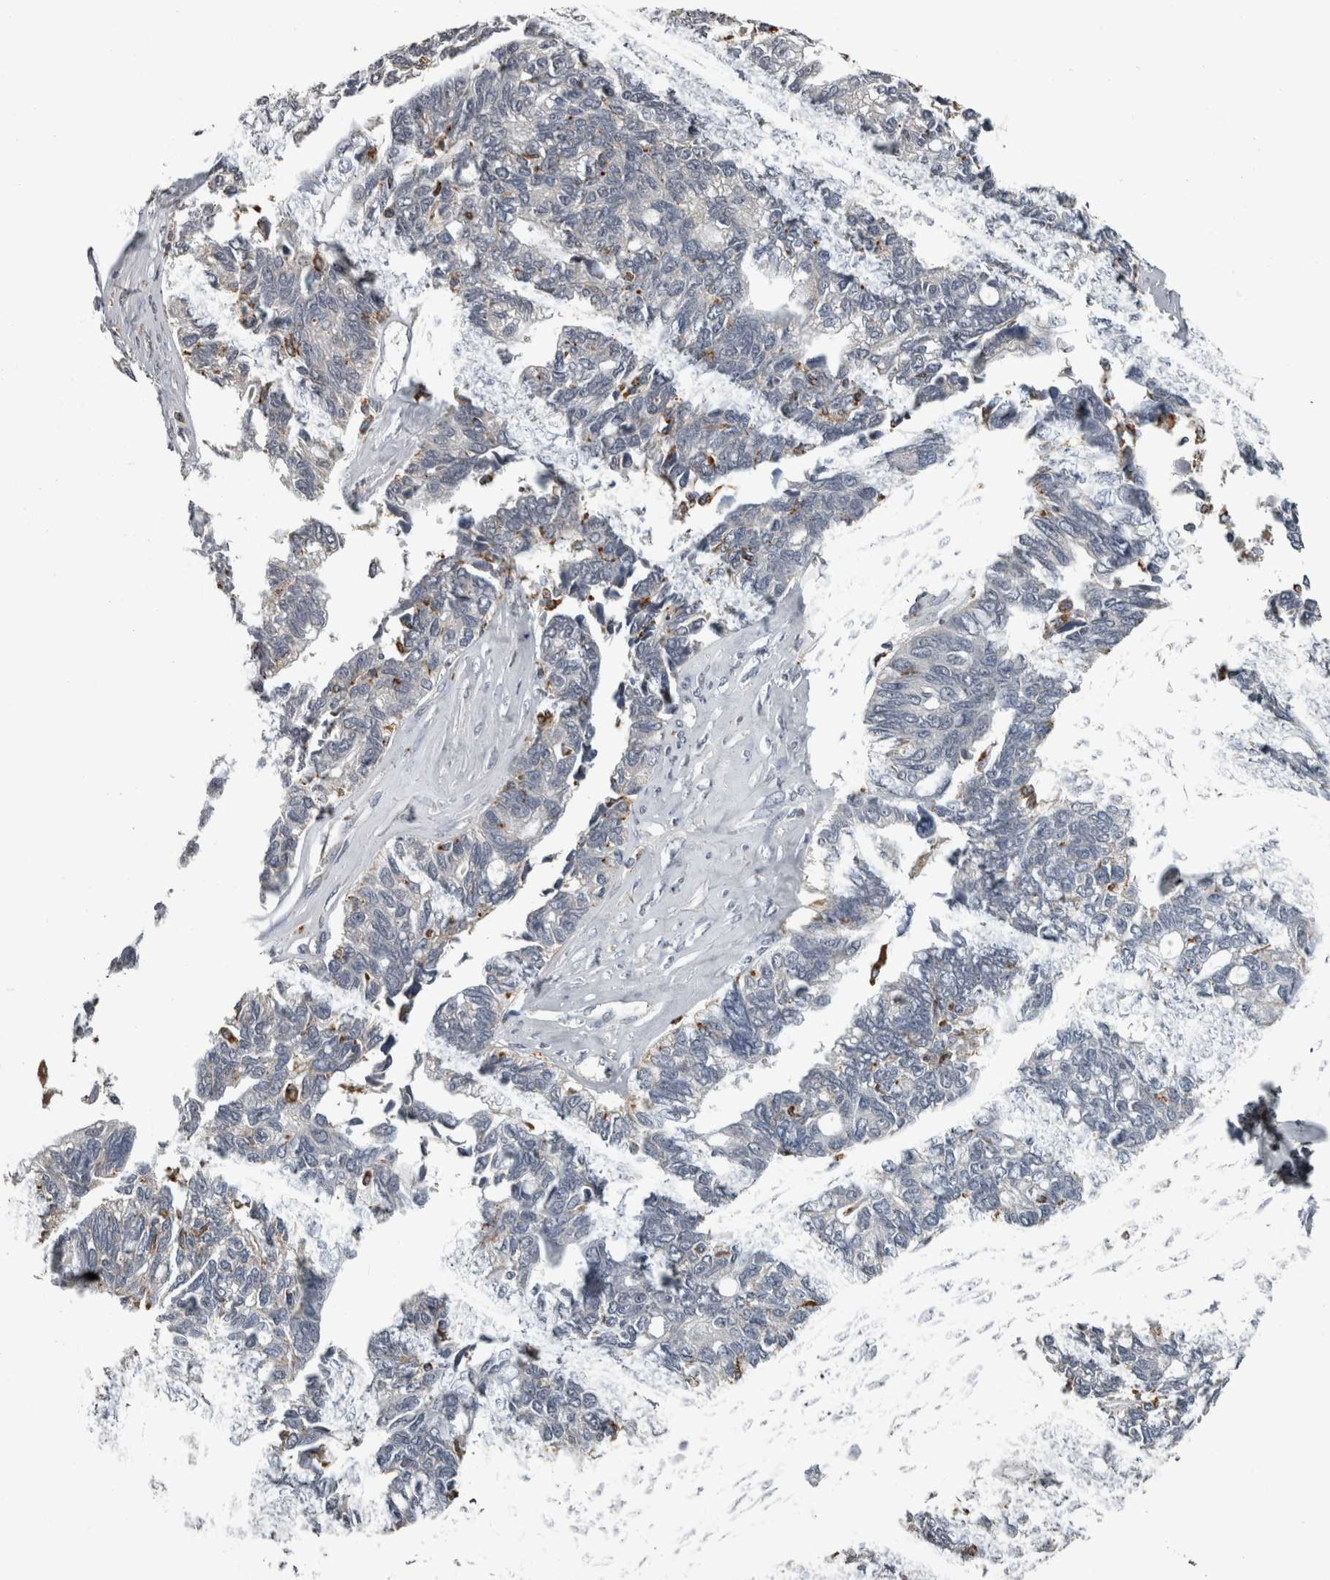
{"staining": {"intensity": "negative", "quantity": "none", "location": "none"}, "tissue": "ovarian cancer", "cell_type": "Tumor cells", "image_type": "cancer", "snomed": [{"axis": "morphology", "description": "Cystadenocarcinoma, serous, NOS"}, {"axis": "topography", "description": "Ovary"}], "caption": "A micrograph of serous cystadenocarcinoma (ovarian) stained for a protein exhibits no brown staining in tumor cells. The staining is performed using DAB (3,3'-diaminobenzidine) brown chromogen with nuclei counter-stained in using hematoxylin.", "gene": "NAAA", "patient": {"sex": "female", "age": 79}}